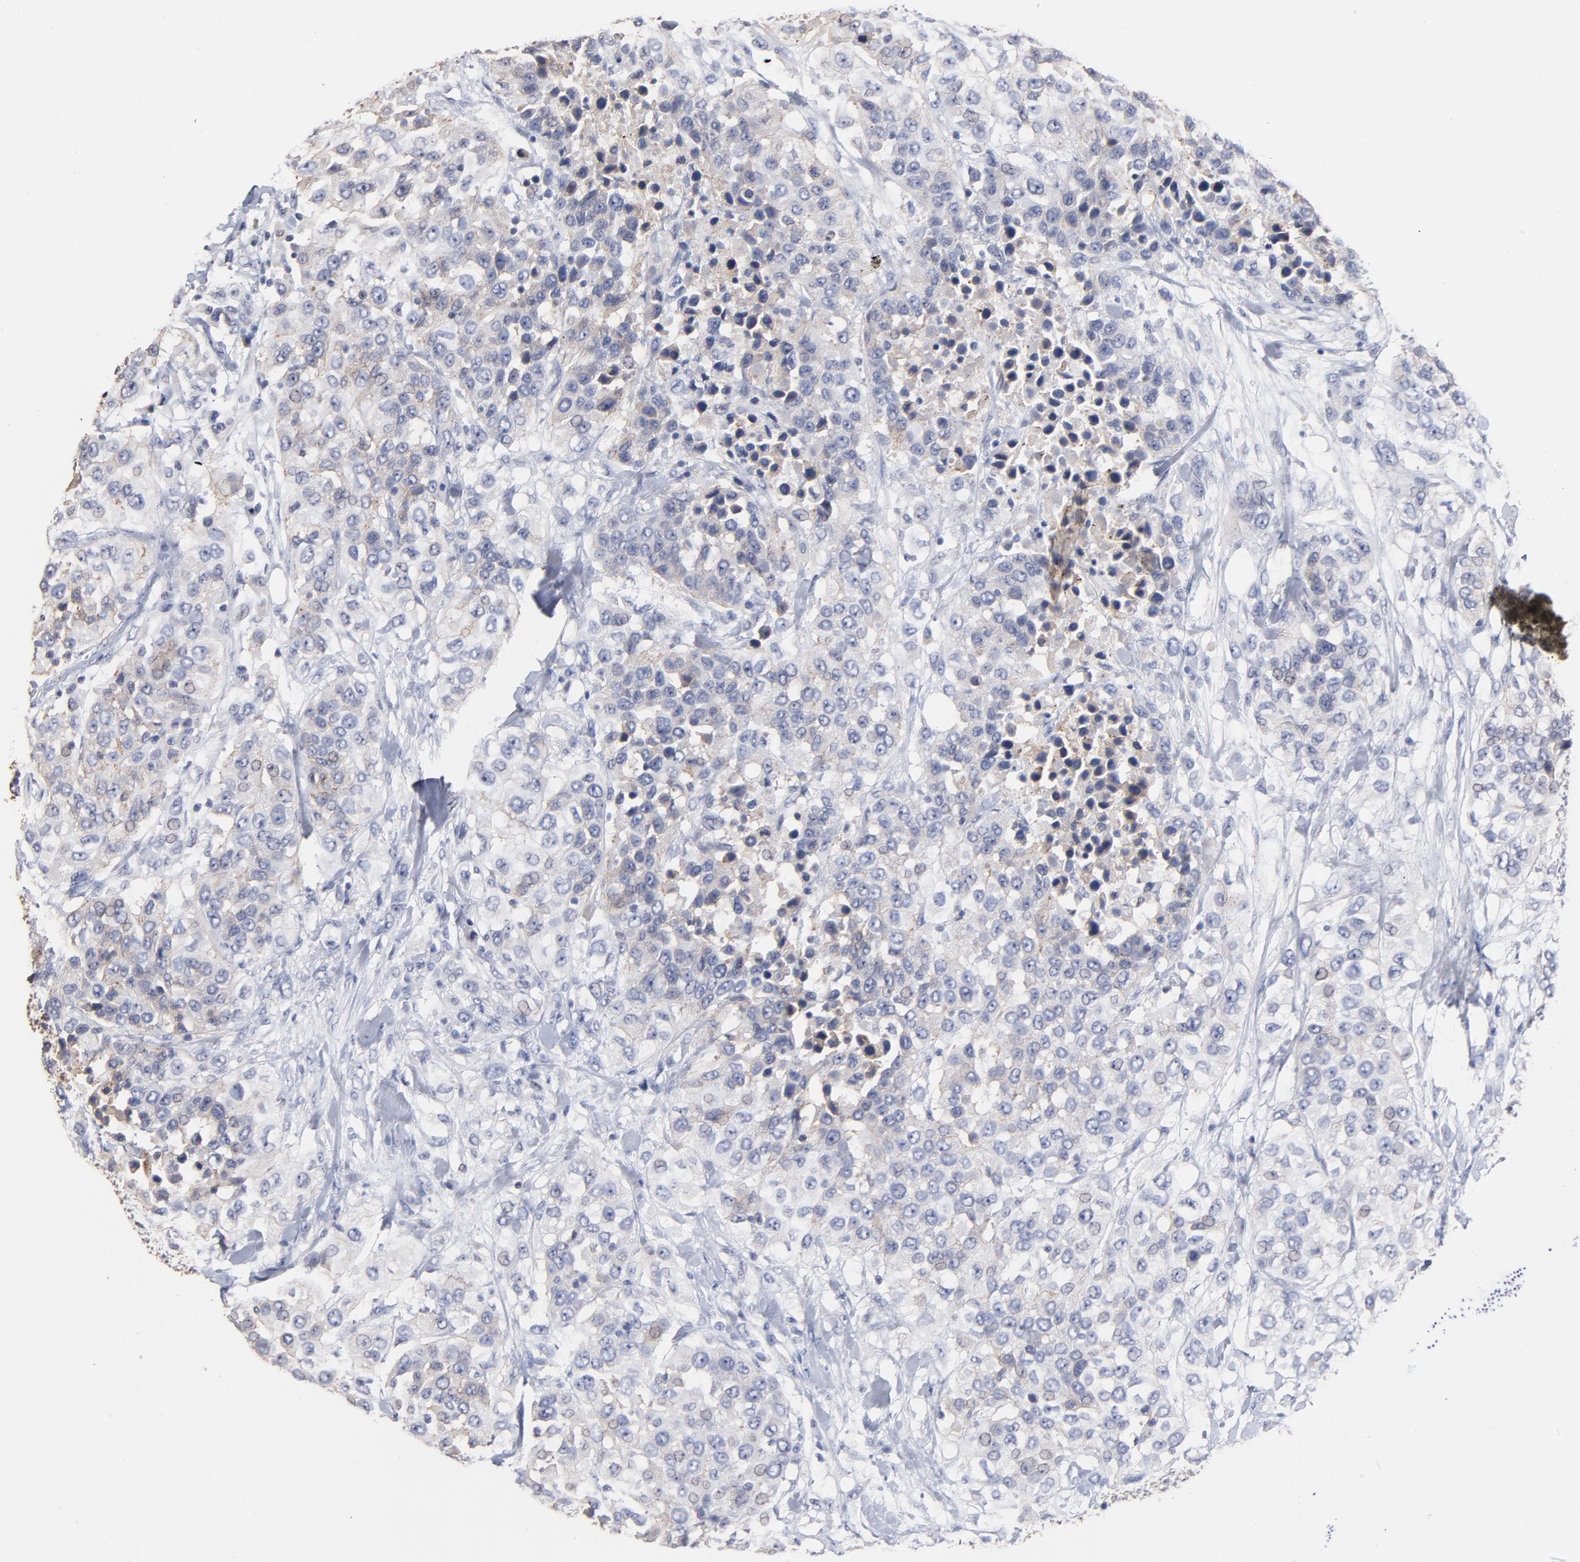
{"staining": {"intensity": "negative", "quantity": "none", "location": "none"}, "tissue": "urothelial cancer", "cell_type": "Tumor cells", "image_type": "cancer", "snomed": [{"axis": "morphology", "description": "Urothelial carcinoma, High grade"}, {"axis": "topography", "description": "Urinary bladder"}], "caption": "Human urothelial cancer stained for a protein using immunohistochemistry (IHC) displays no staining in tumor cells.", "gene": "CXADR", "patient": {"sex": "female", "age": 80}}